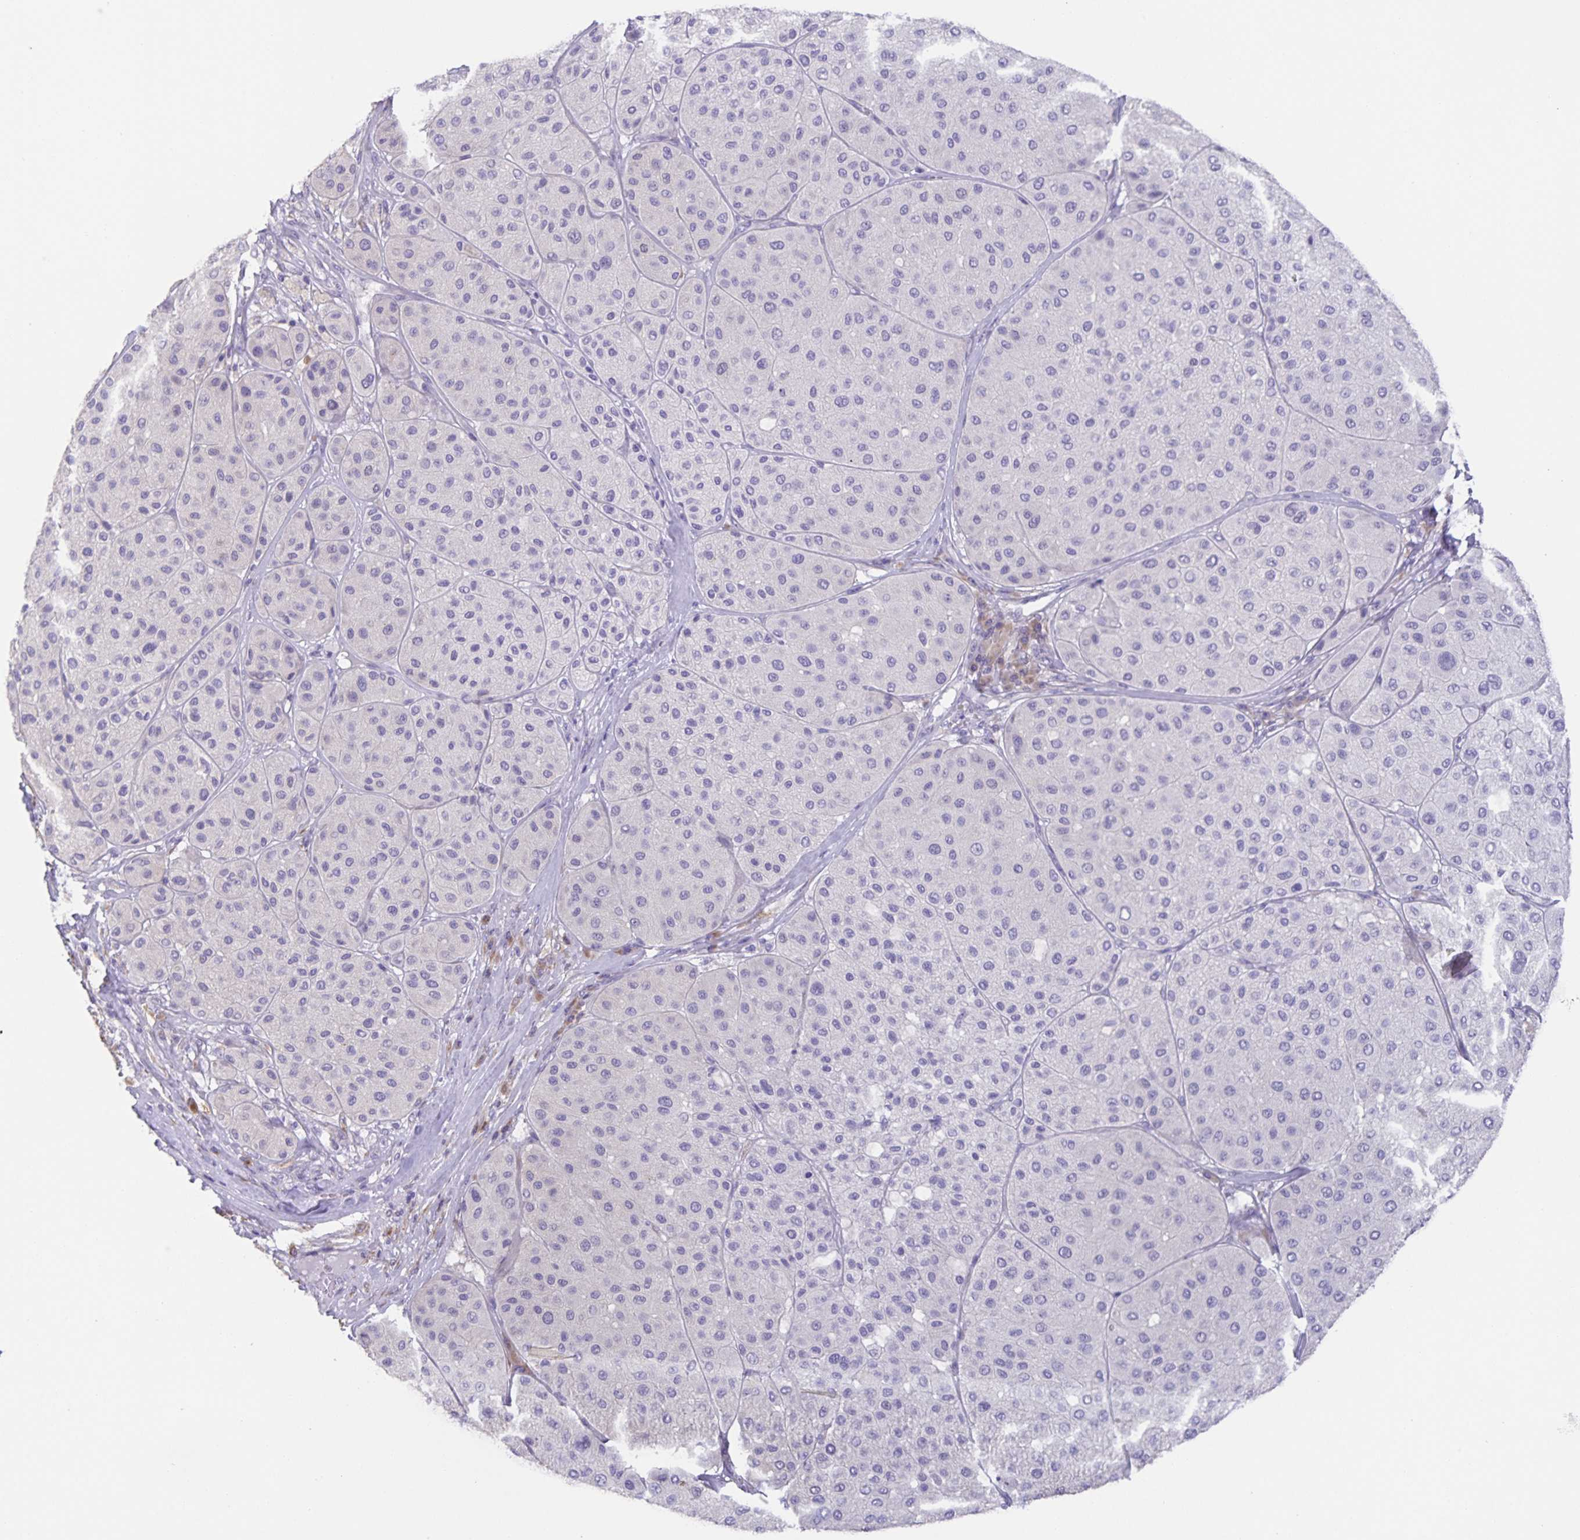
{"staining": {"intensity": "negative", "quantity": "none", "location": "none"}, "tissue": "melanoma", "cell_type": "Tumor cells", "image_type": "cancer", "snomed": [{"axis": "morphology", "description": "Malignant melanoma, Metastatic site"}, {"axis": "topography", "description": "Smooth muscle"}], "caption": "The histopathology image exhibits no staining of tumor cells in melanoma. Nuclei are stained in blue.", "gene": "PRR36", "patient": {"sex": "male", "age": 41}}